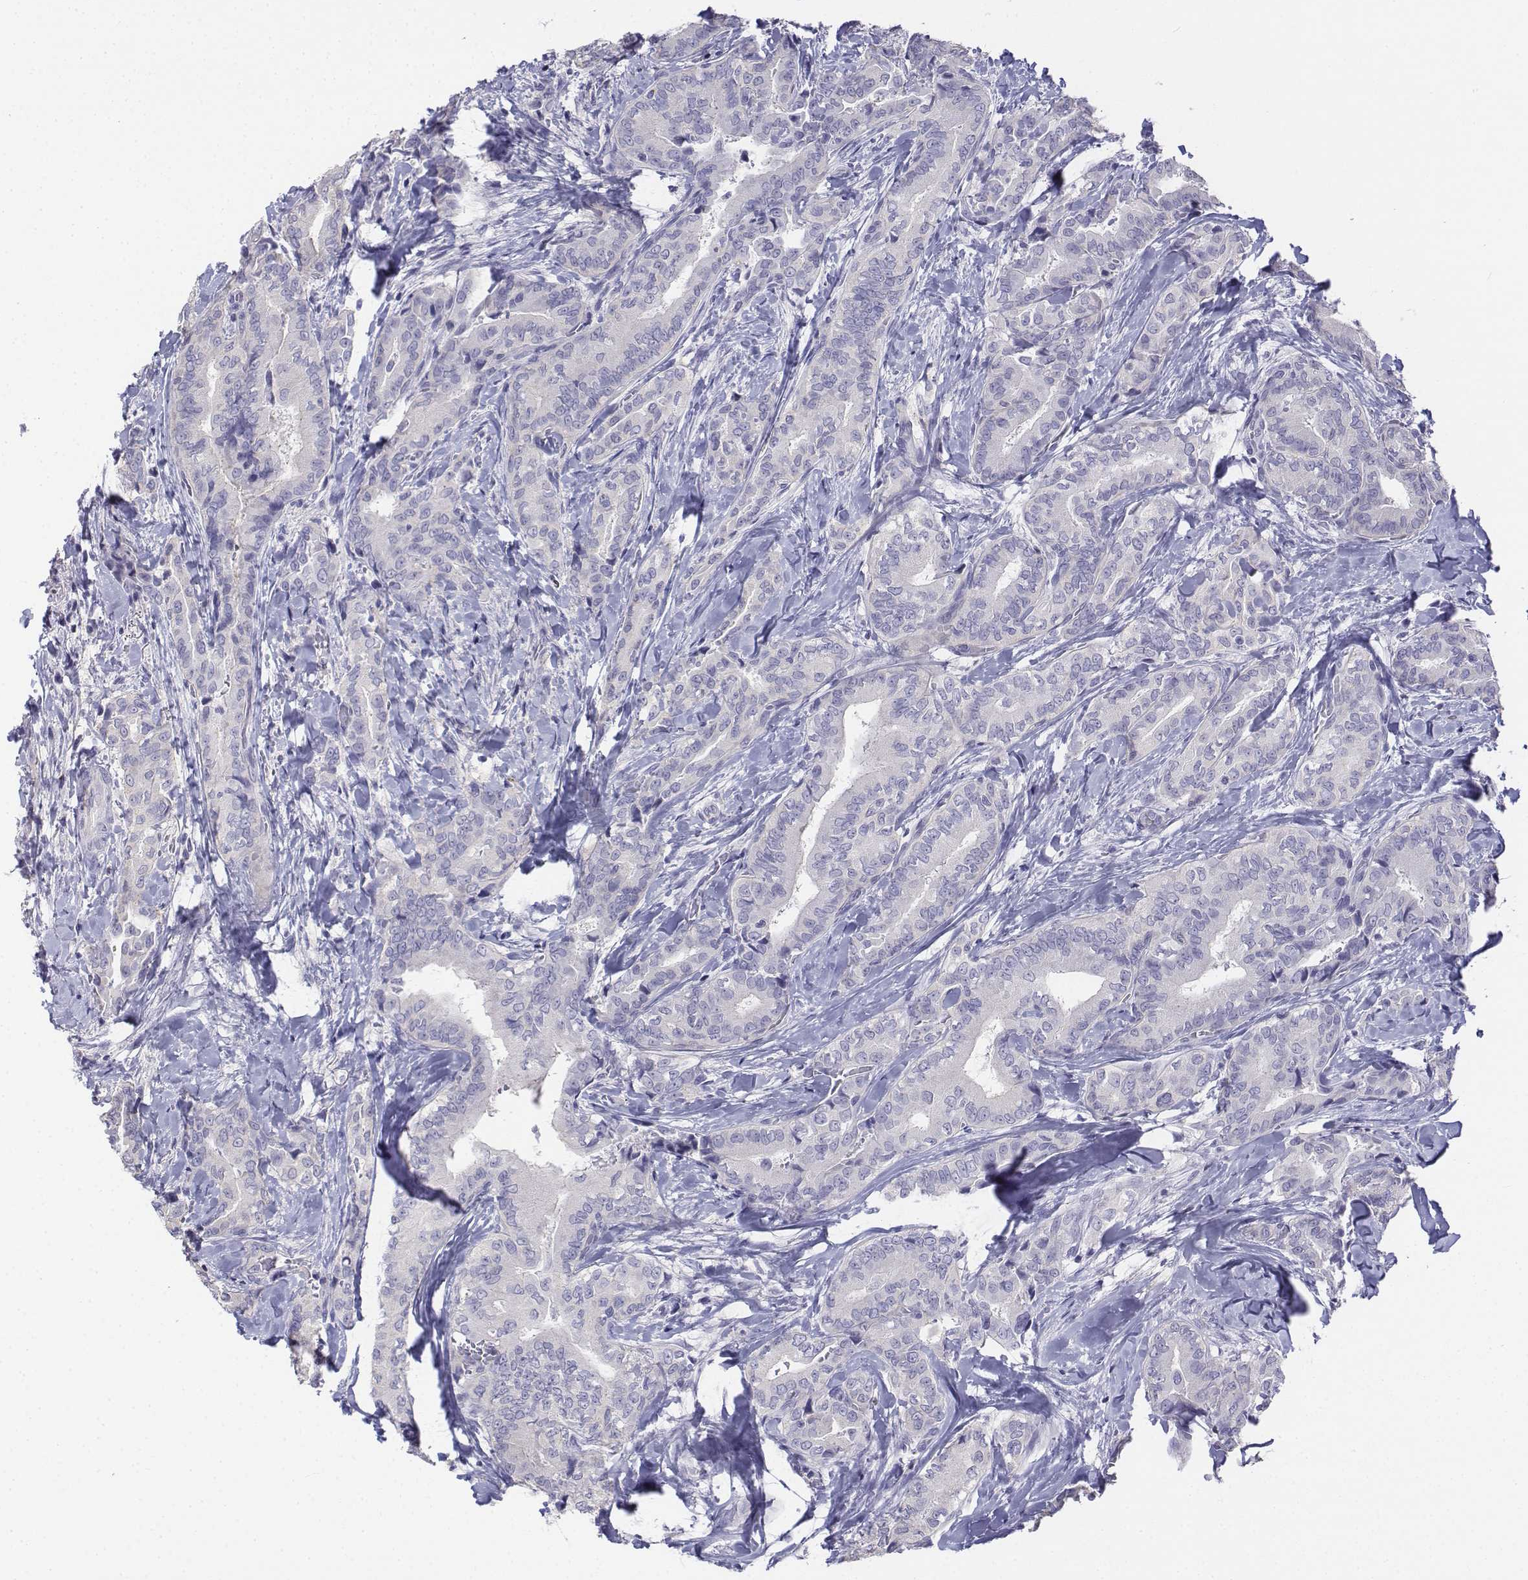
{"staining": {"intensity": "negative", "quantity": "none", "location": "none"}, "tissue": "thyroid cancer", "cell_type": "Tumor cells", "image_type": "cancer", "snomed": [{"axis": "morphology", "description": "Papillary adenocarcinoma, NOS"}, {"axis": "topography", "description": "Thyroid gland"}], "caption": "DAB (3,3'-diaminobenzidine) immunohistochemical staining of human papillary adenocarcinoma (thyroid) displays no significant expression in tumor cells.", "gene": "LGSN", "patient": {"sex": "male", "age": 61}}